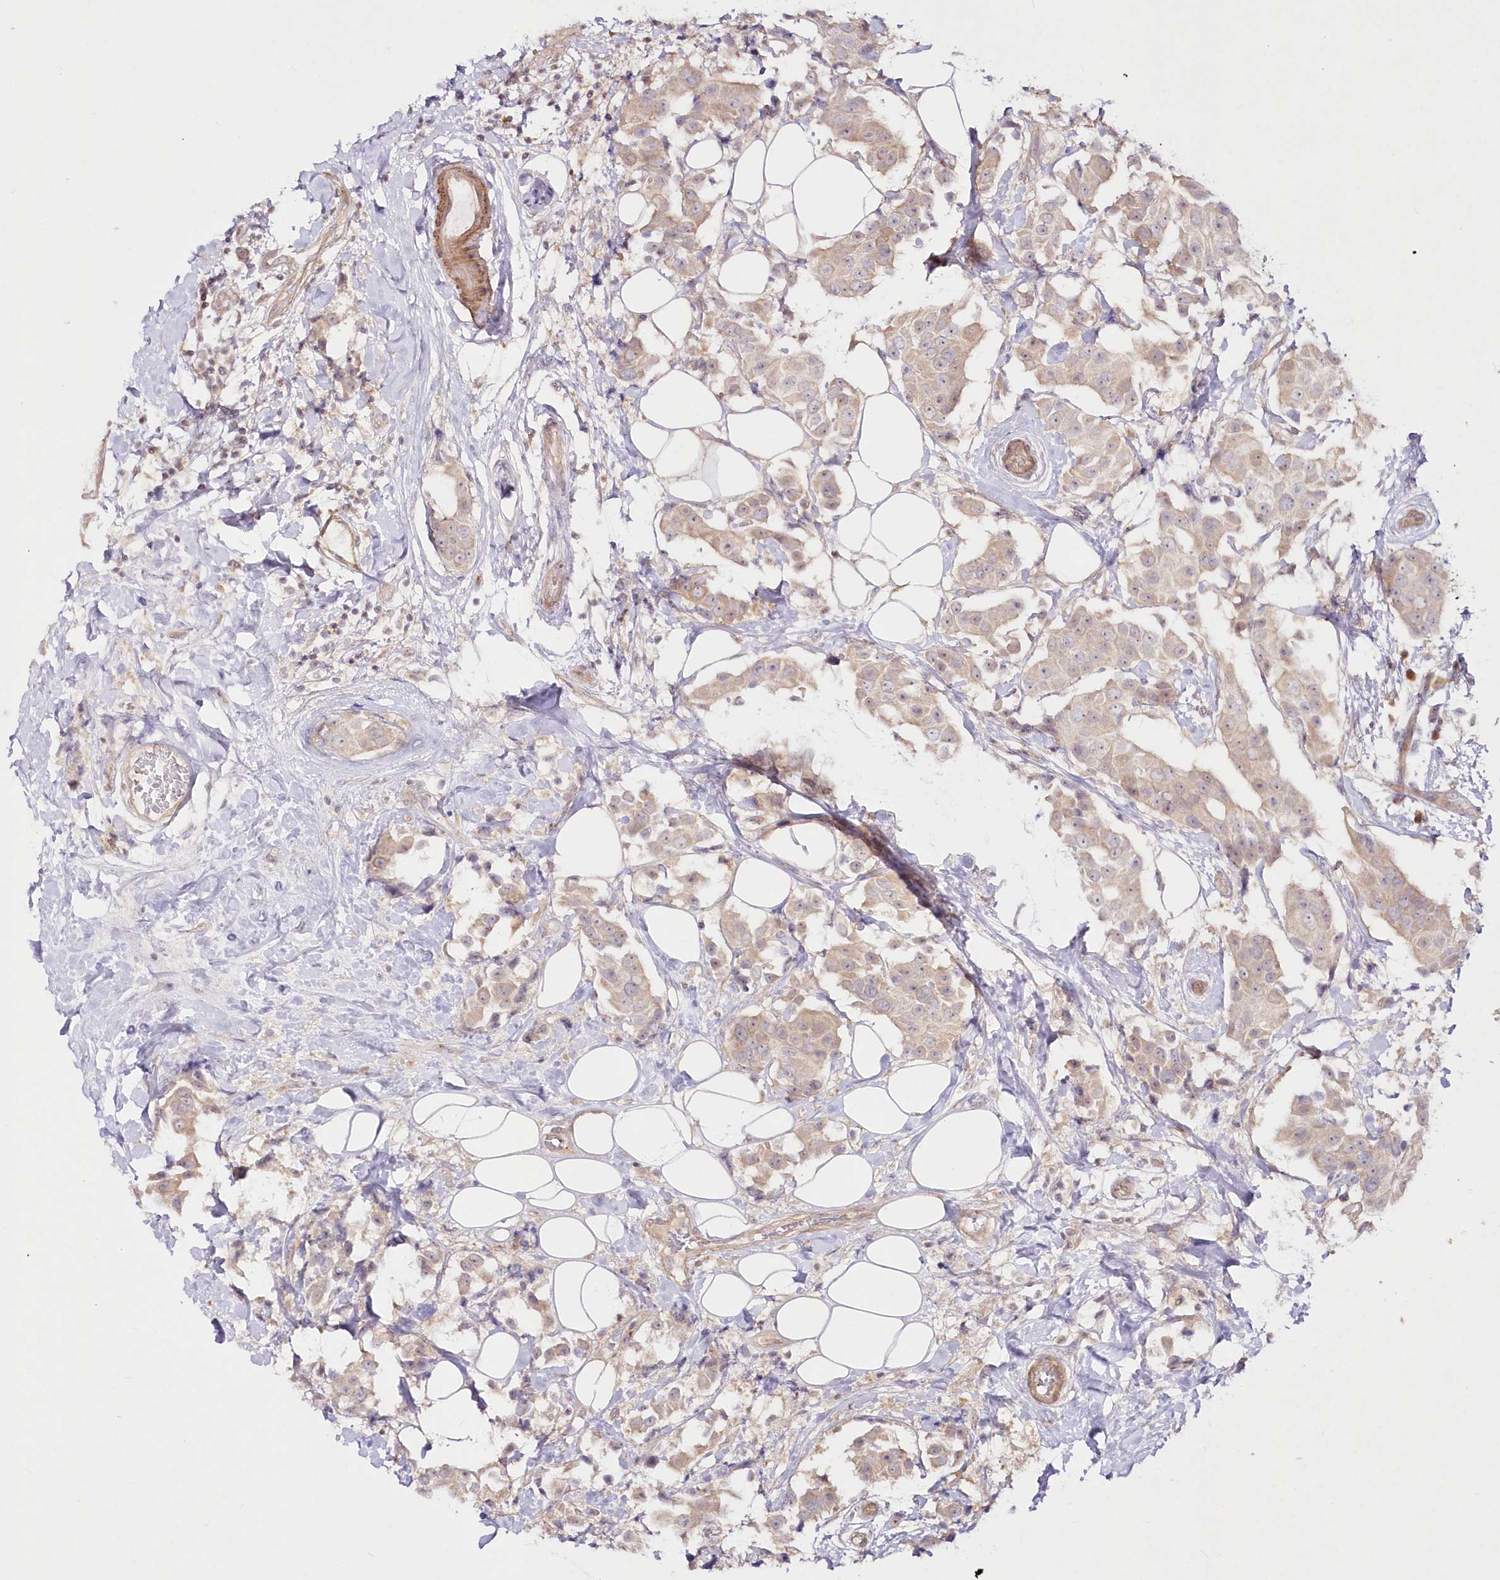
{"staining": {"intensity": "weak", "quantity": "<25%", "location": "cytoplasmic/membranous"}, "tissue": "breast cancer", "cell_type": "Tumor cells", "image_type": "cancer", "snomed": [{"axis": "morphology", "description": "Normal tissue, NOS"}, {"axis": "morphology", "description": "Duct carcinoma"}, {"axis": "topography", "description": "Breast"}], "caption": "Immunohistochemistry image of human breast invasive ductal carcinoma stained for a protein (brown), which displays no staining in tumor cells.", "gene": "IPMK", "patient": {"sex": "female", "age": 39}}